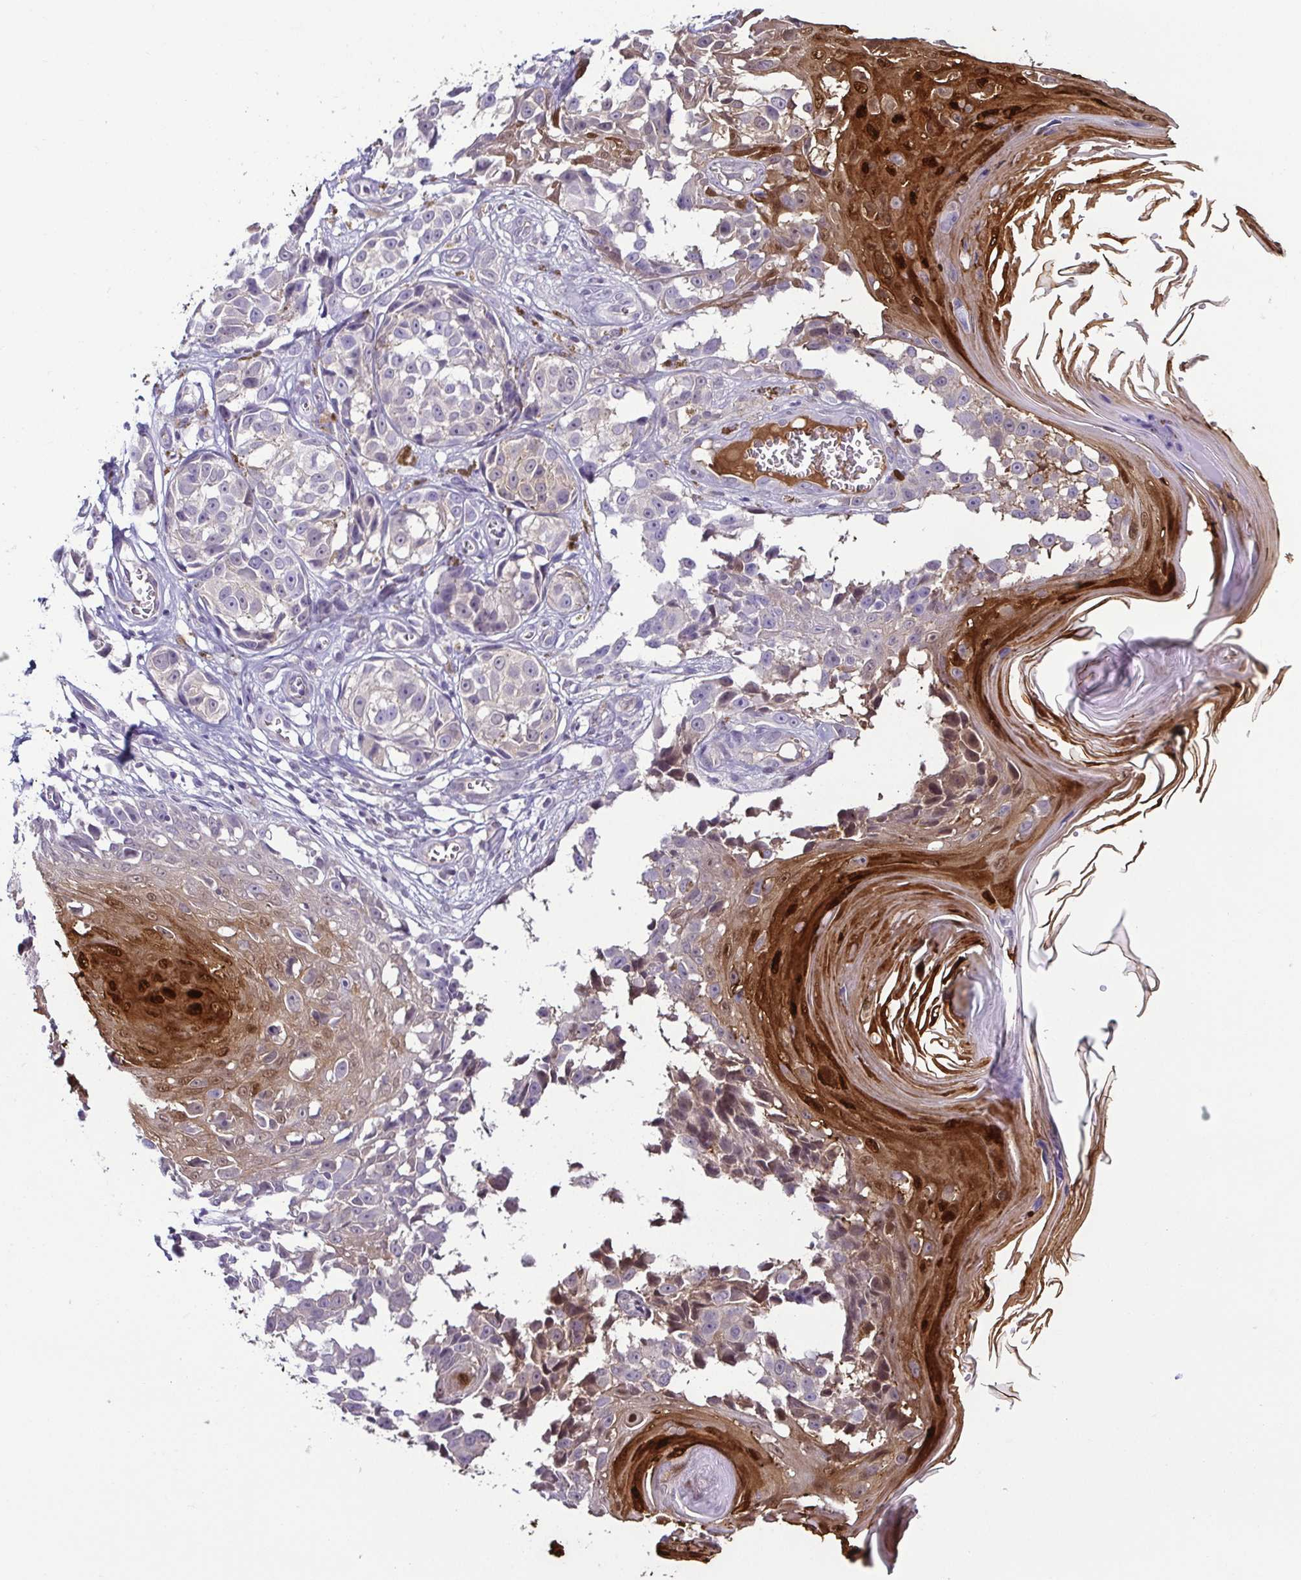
{"staining": {"intensity": "negative", "quantity": "none", "location": "none"}, "tissue": "melanoma", "cell_type": "Tumor cells", "image_type": "cancer", "snomed": [{"axis": "morphology", "description": "Malignant melanoma, NOS"}, {"axis": "topography", "description": "Skin"}], "caption": "Micrograph shows no significant protein staining in tumor cells of melanoma. (Brightfield microscopy of DAB immunohistochemistry (IHC) at high magnification).", "gene": "CASP14", "patient": {"sex": "male", "age": 73}}